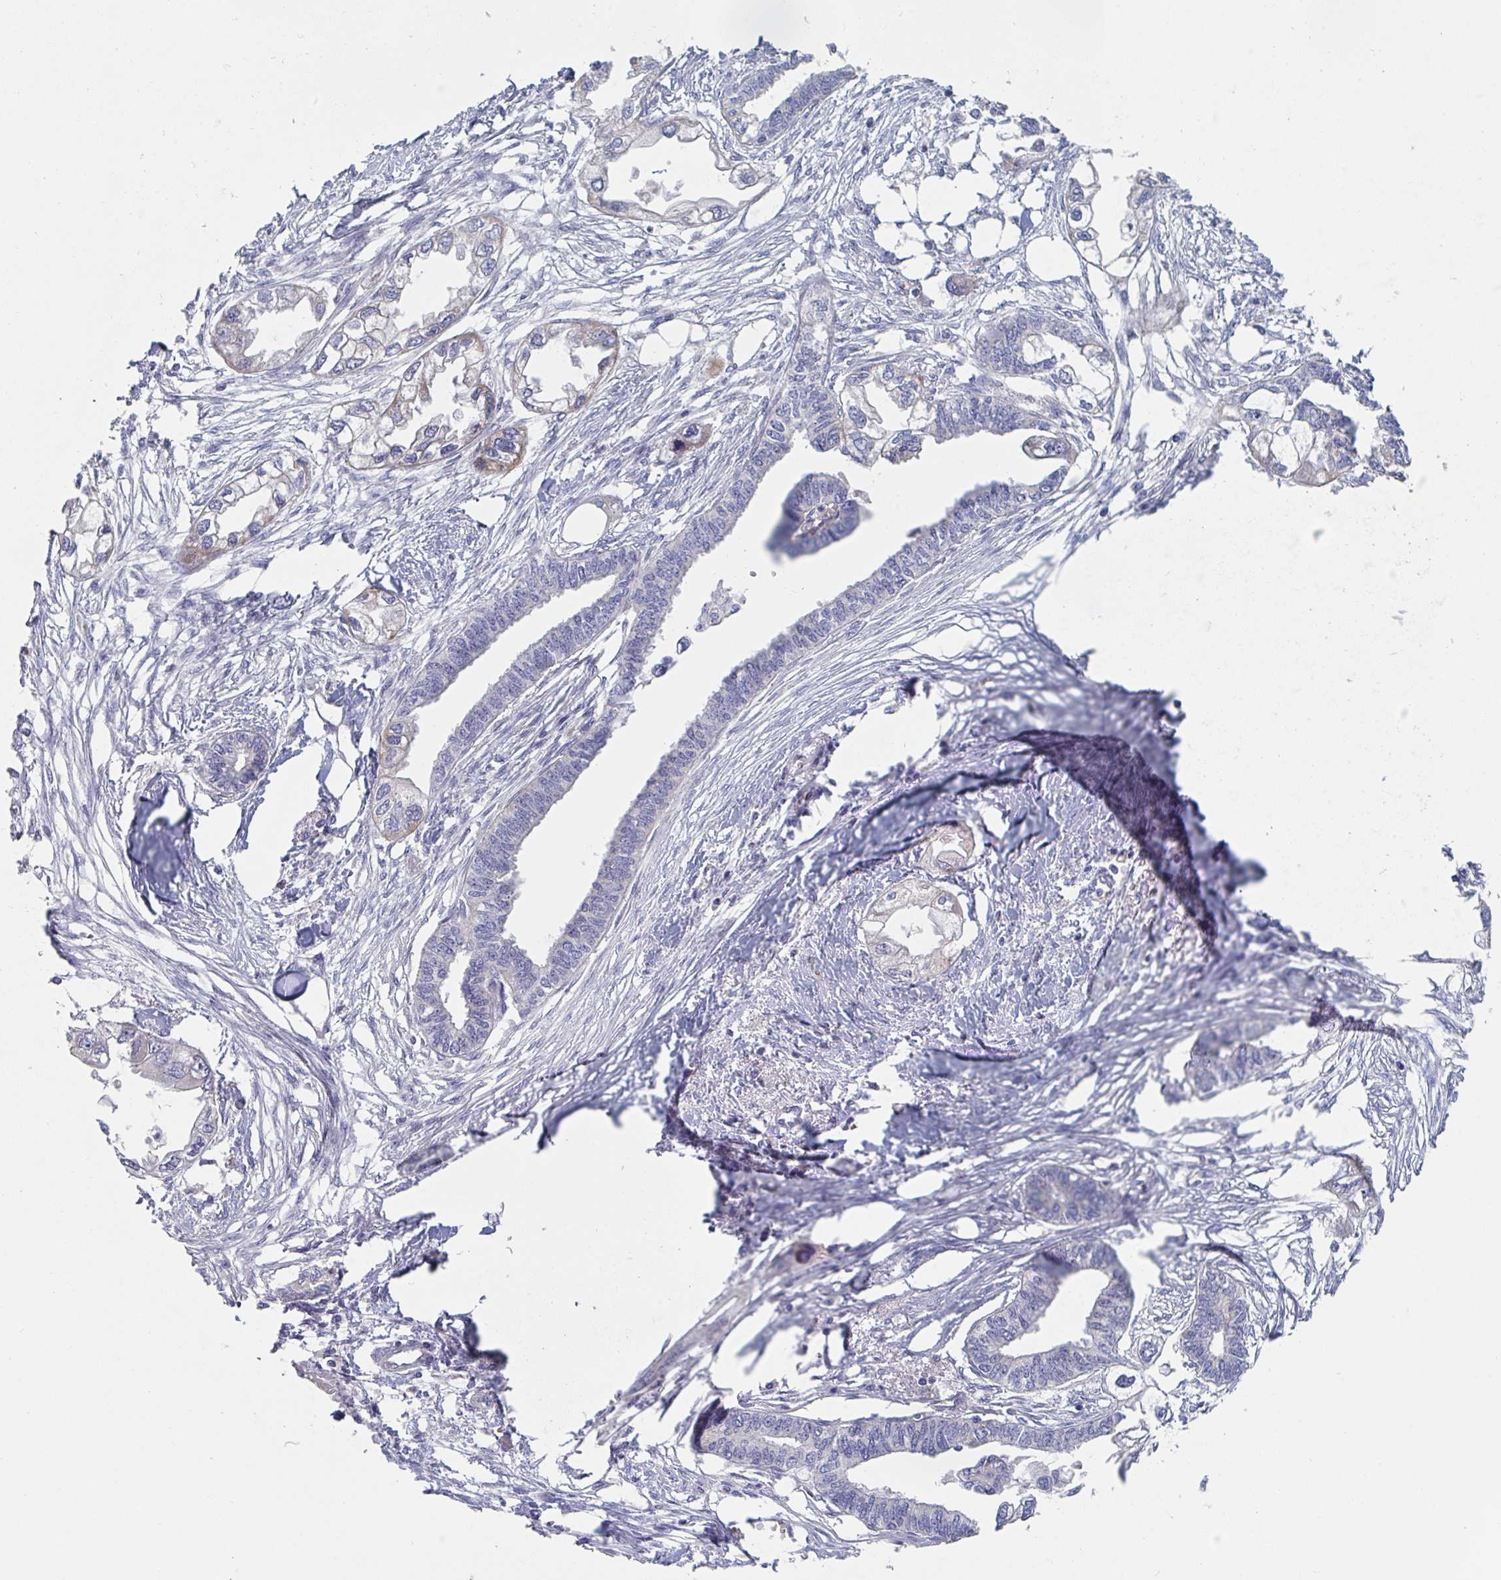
{"staining": {"intensity": "negative", "quantity": "none", "location": "none"}, "tissue": "endometrial cancer", "cell_type": "Tumor cells", "image_type": "cancer", "snomed": [{"axis": "morphology", "description": "Adenocarcinoma, NOS"}, {"axis": "morphology", "description": "Adenocarcinoma, metastatic, NOS"}, {"axis": "topography", "description": "Adipose tissue"}, {"axis": "topography", "description": "Endometrium"}], "caption": "DAB (3,3'-diaminobenzidine) immunohistochemical staining of adenocarcinoma (endometrial) exhibits no significant staining in tumor cells.", "gene": "ABHD16A", "patient": {"sex": "female", "age": 67}}